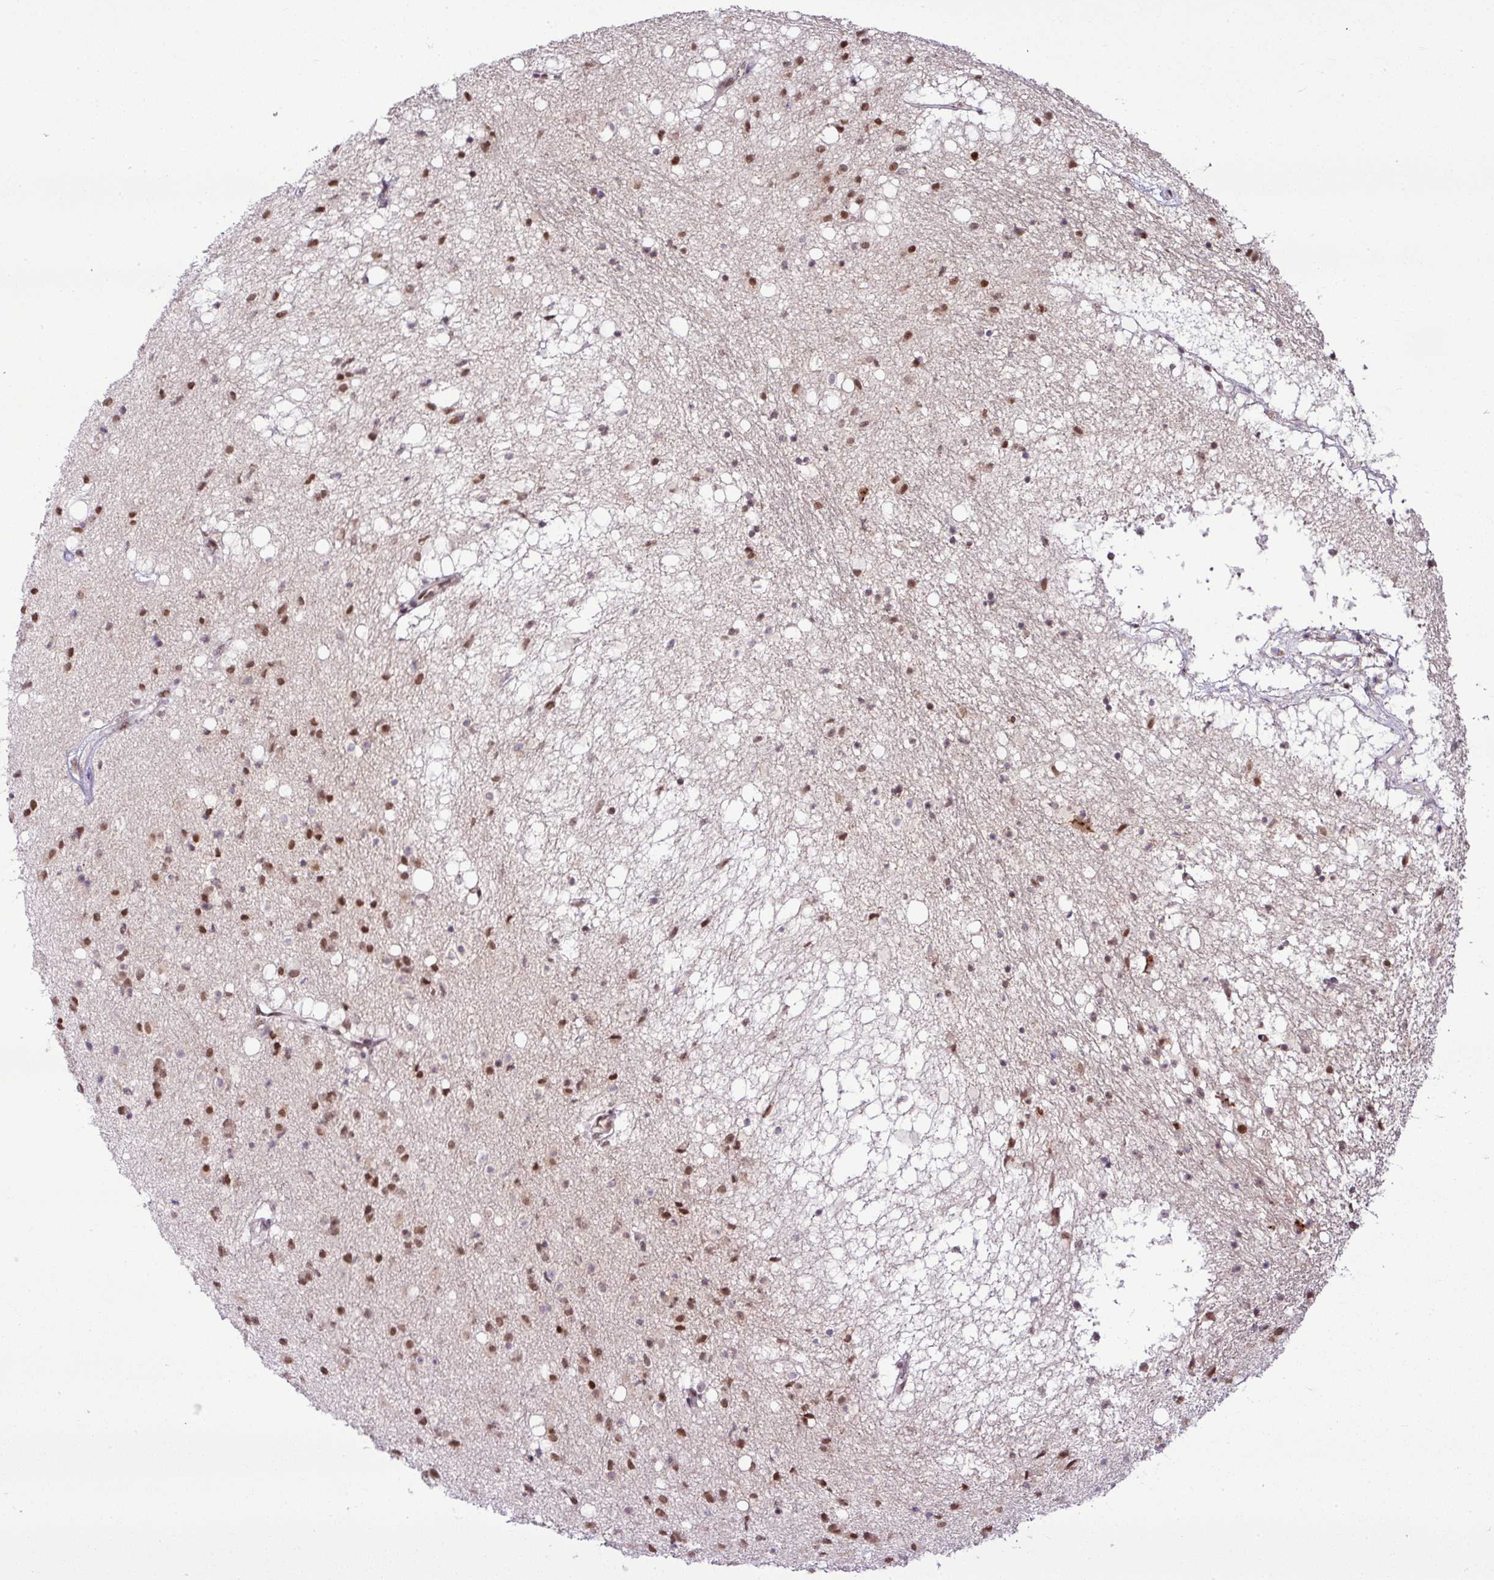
{"staining": {"intensity": "moderate", "quantity": "25%-75%", "location": "nuclear"}, "tissue": "caudate", "cell_type": "Glial cells", "image_type": "normal", "snomed": [{"axis": "morphology", "description": "Normal tissue, NOS"}, {"axis": "topography", "description": "Lateral ventricle wall"}], "caption": "This is a photomicrograph of IHC staining of normal caudate, which shows moderate staining in the nuclear of glial cells.", "gene": "PGAP4", "patient": {"sex": "male", "age": 58}}